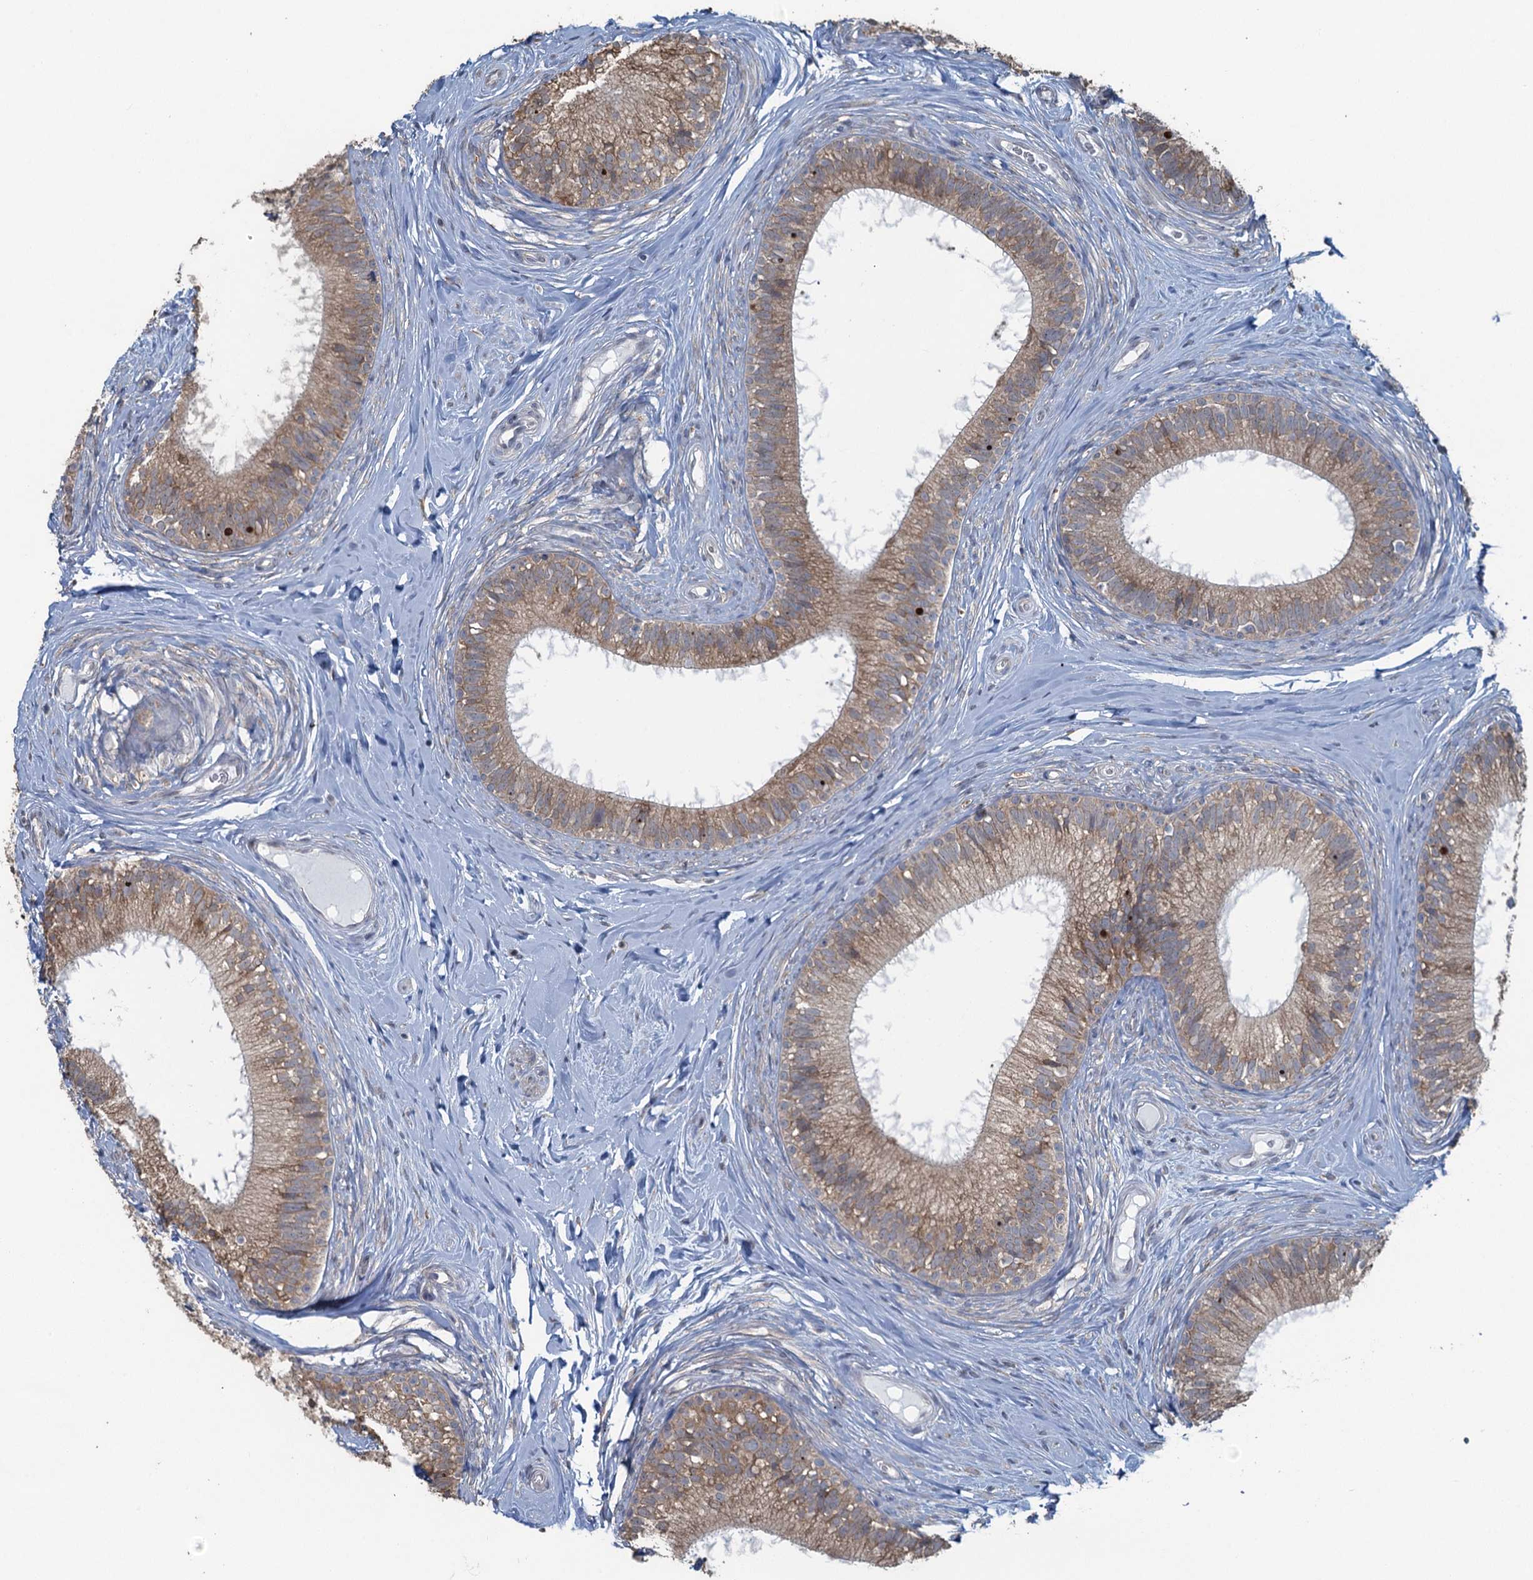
{"staining": {"intensity": "moderate", "quantity": "25%-75%", "location": "cytoplasmic/membranous"}, "tissue": "epididymis", "cell_type": "Glandular cells", "image_type": "normal", "snomed": [{"axis": "morphology", "description": "Normal tissue, NOS"}, {"axis": "topography", "description": "Epididymis"}], "caption": "The micrograph reveals staining of normal epididymis, revealing moderate cytoplasmic/membranous protein staining (brown color) within glandular cells.", "gene": "TEX35", "patient": {"sex": "male", "age": 33}}